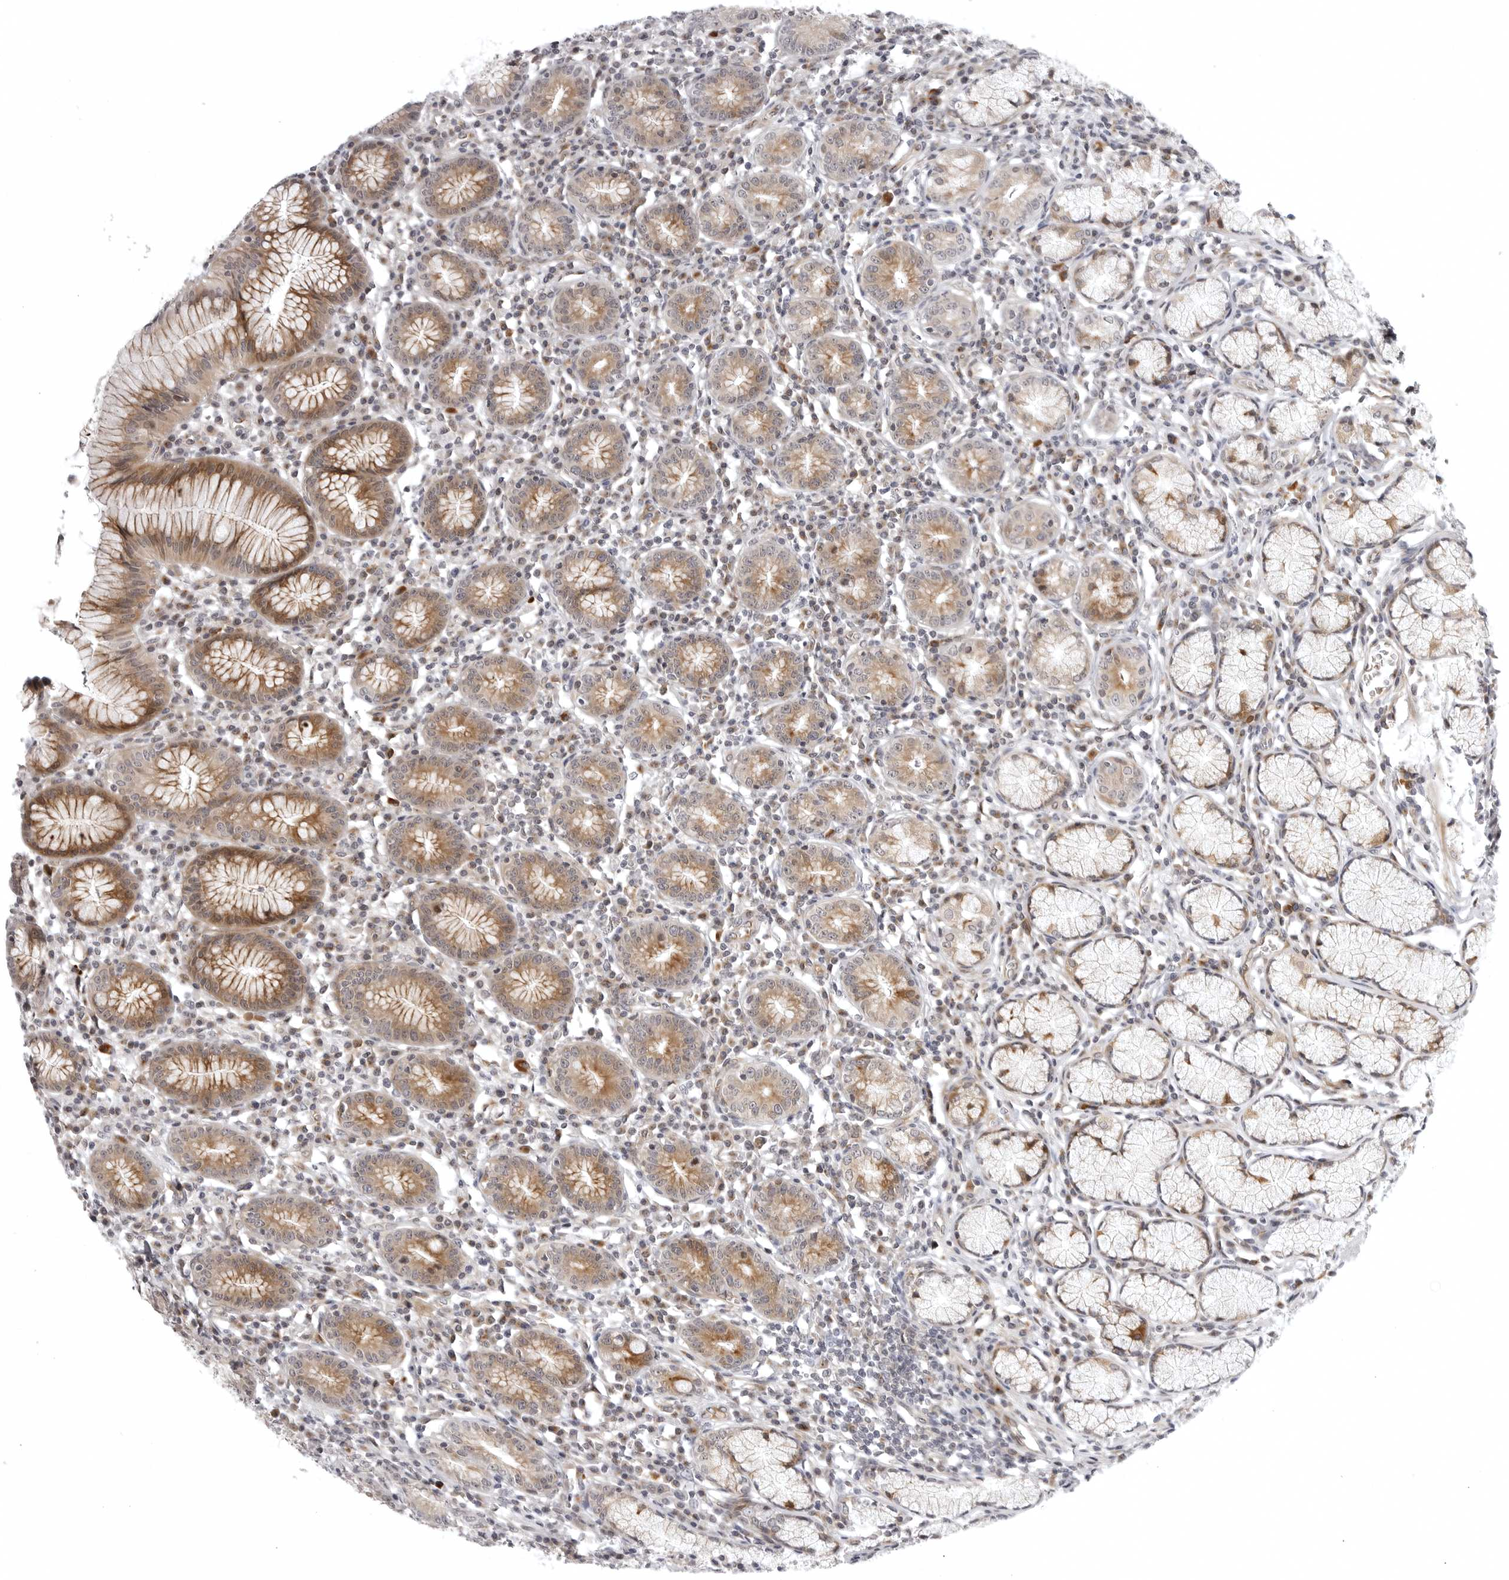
{"staining": {"intensity": "moderate", "quantity": ">75%", "location": "cytoplasmic/membranous,nuclear"}, "tissue": "stomach", "cell_type": "Glandular cells", "image_type": "normal", "snomed": [{"axis": "morphology", "description": "Normal tissue, NOS"}, {"axis": "topography", "description": "Stomach"}], "caption": "The micrograph exhibits immunohistochemical staining of unremarkable stomach. There is moderate cytoplasmic/membranous,nuclear expression is appreciated in about >75% of glandular cells.", "gene": "CD300LD", "patient": {"sex": "male", "age": 55}}